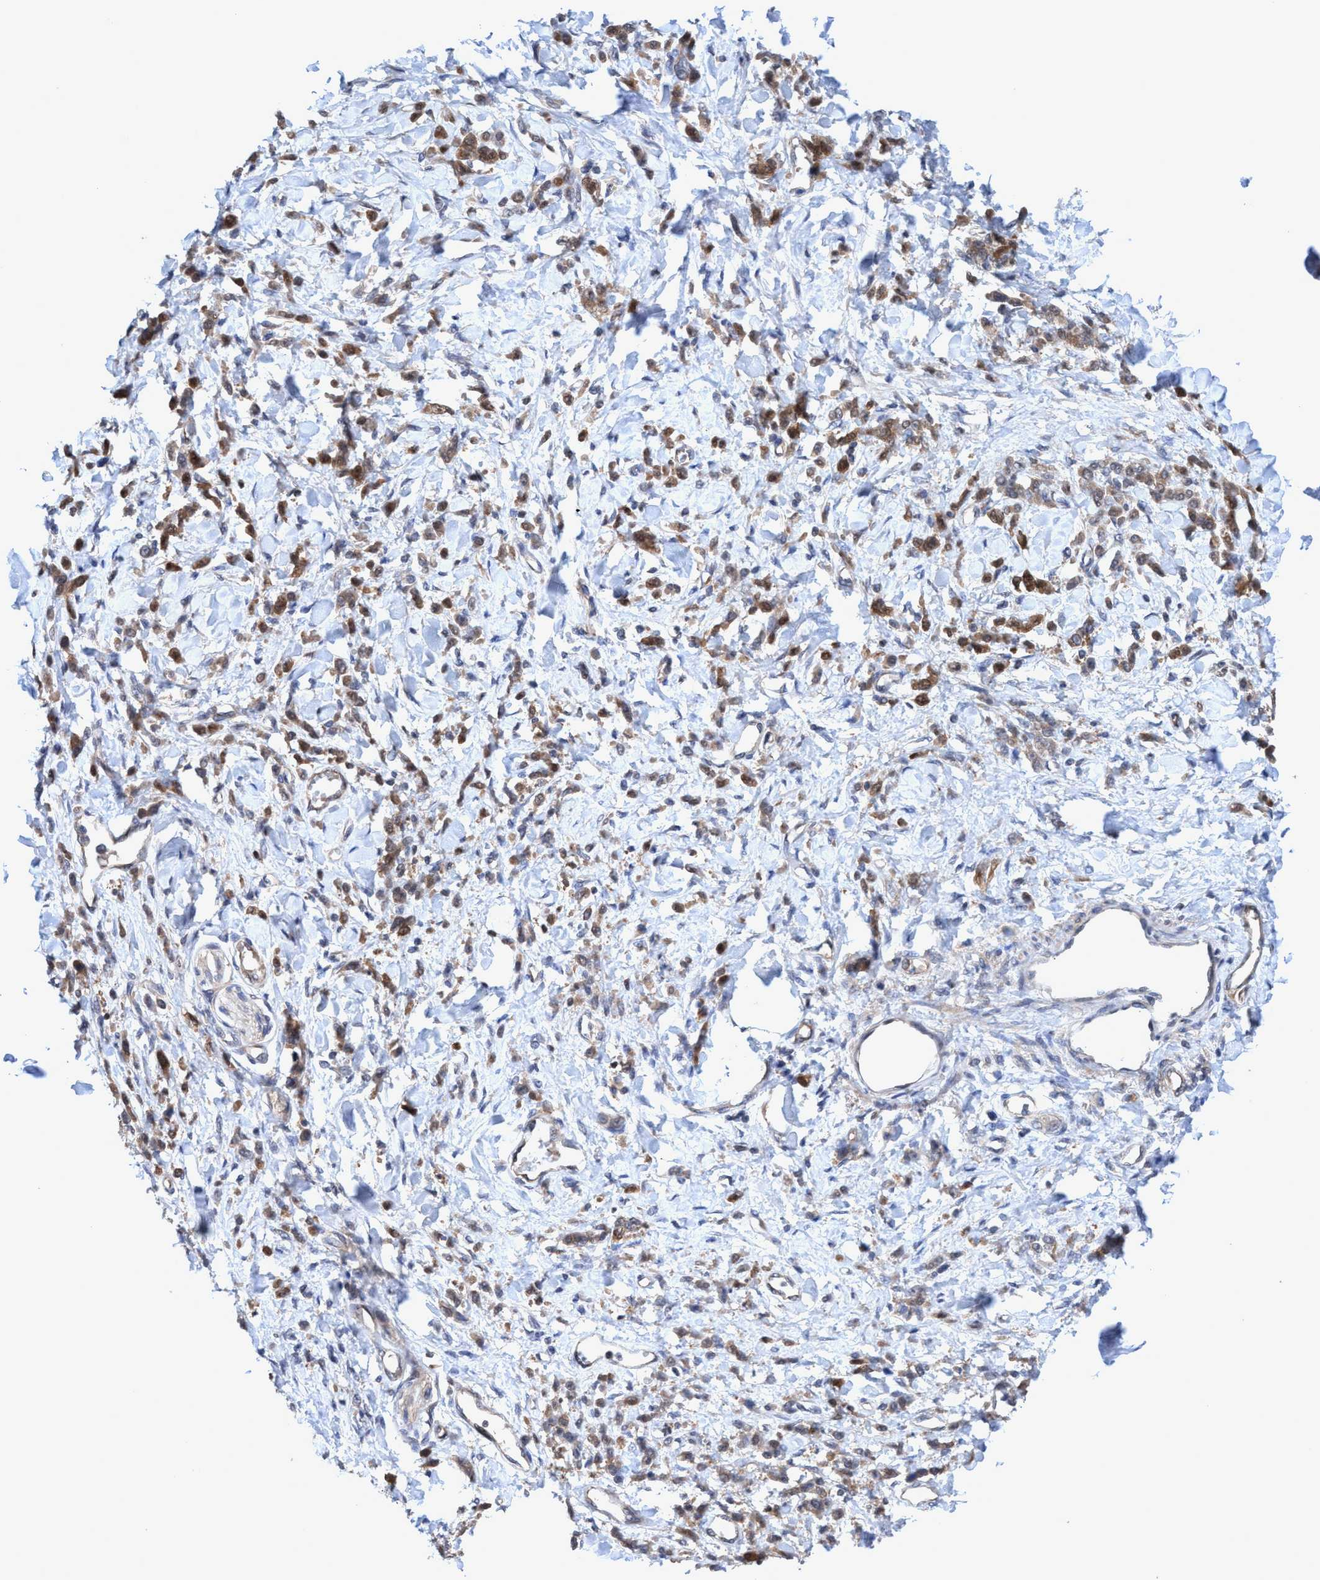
{"staining": {"intensity": "moderate", "quantity": ">75%", "location": "cytoplasmic/membranous"}, "tissue": "stomach cancer", "cell_type": "Tumor cells", "image_type": "cancer", "snomed": [{"axis": "morphology", "description": "Normal tissue, NOS"}, {"axis": "morphology", "description": "Adenocarcinoma, NOS"}, {"axis": "topography", "description": "Stomach"}], "caption": "Stomach cancer (adenocarcinoma) stained for a protein reveals moderate cytoplasmic/membranous positivity in tumor cells.", "gene": "GLOD4", "patient": {"sex": "male", "age": 82}}